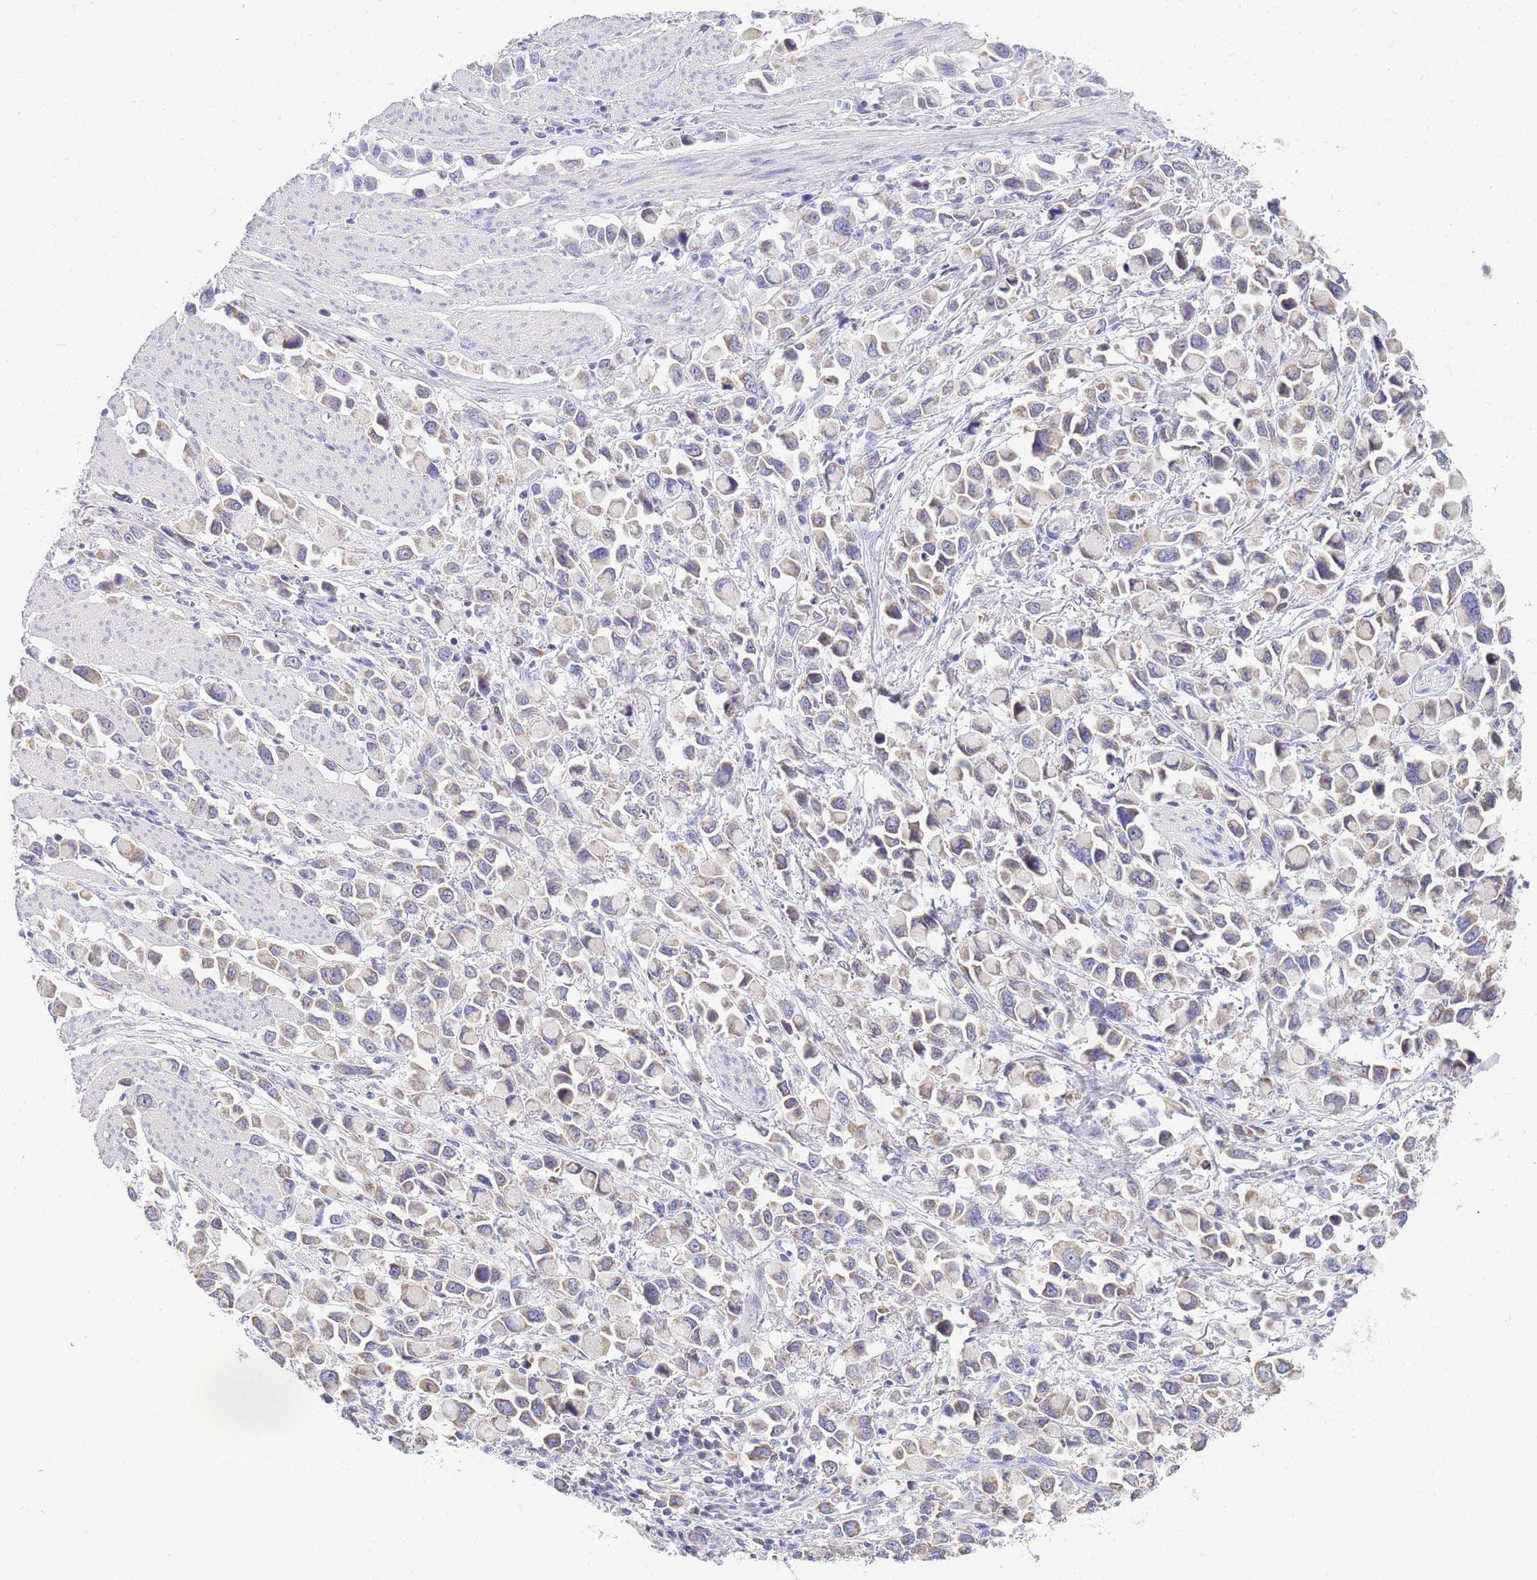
{"staining": {"intensity": "weak", "quantity": "<25%", "location": "cytoplasmic/membranous"}, "tissue": "stomach cancer", "cell_type": "Tumor cells", "image_type": "cancer", "snomed": [{"axis": "morphology", "description": "Adenocarcinoma, NOS"}, {"axis": "topography", "description": "Stomach"}], "caption": "An IHC histopathology image of stomach cancer is shown. There is no staining in tumor cells of stomach cancer.", "gene": "DHRS11", "patient": {"sex": "female", "age": 81}}